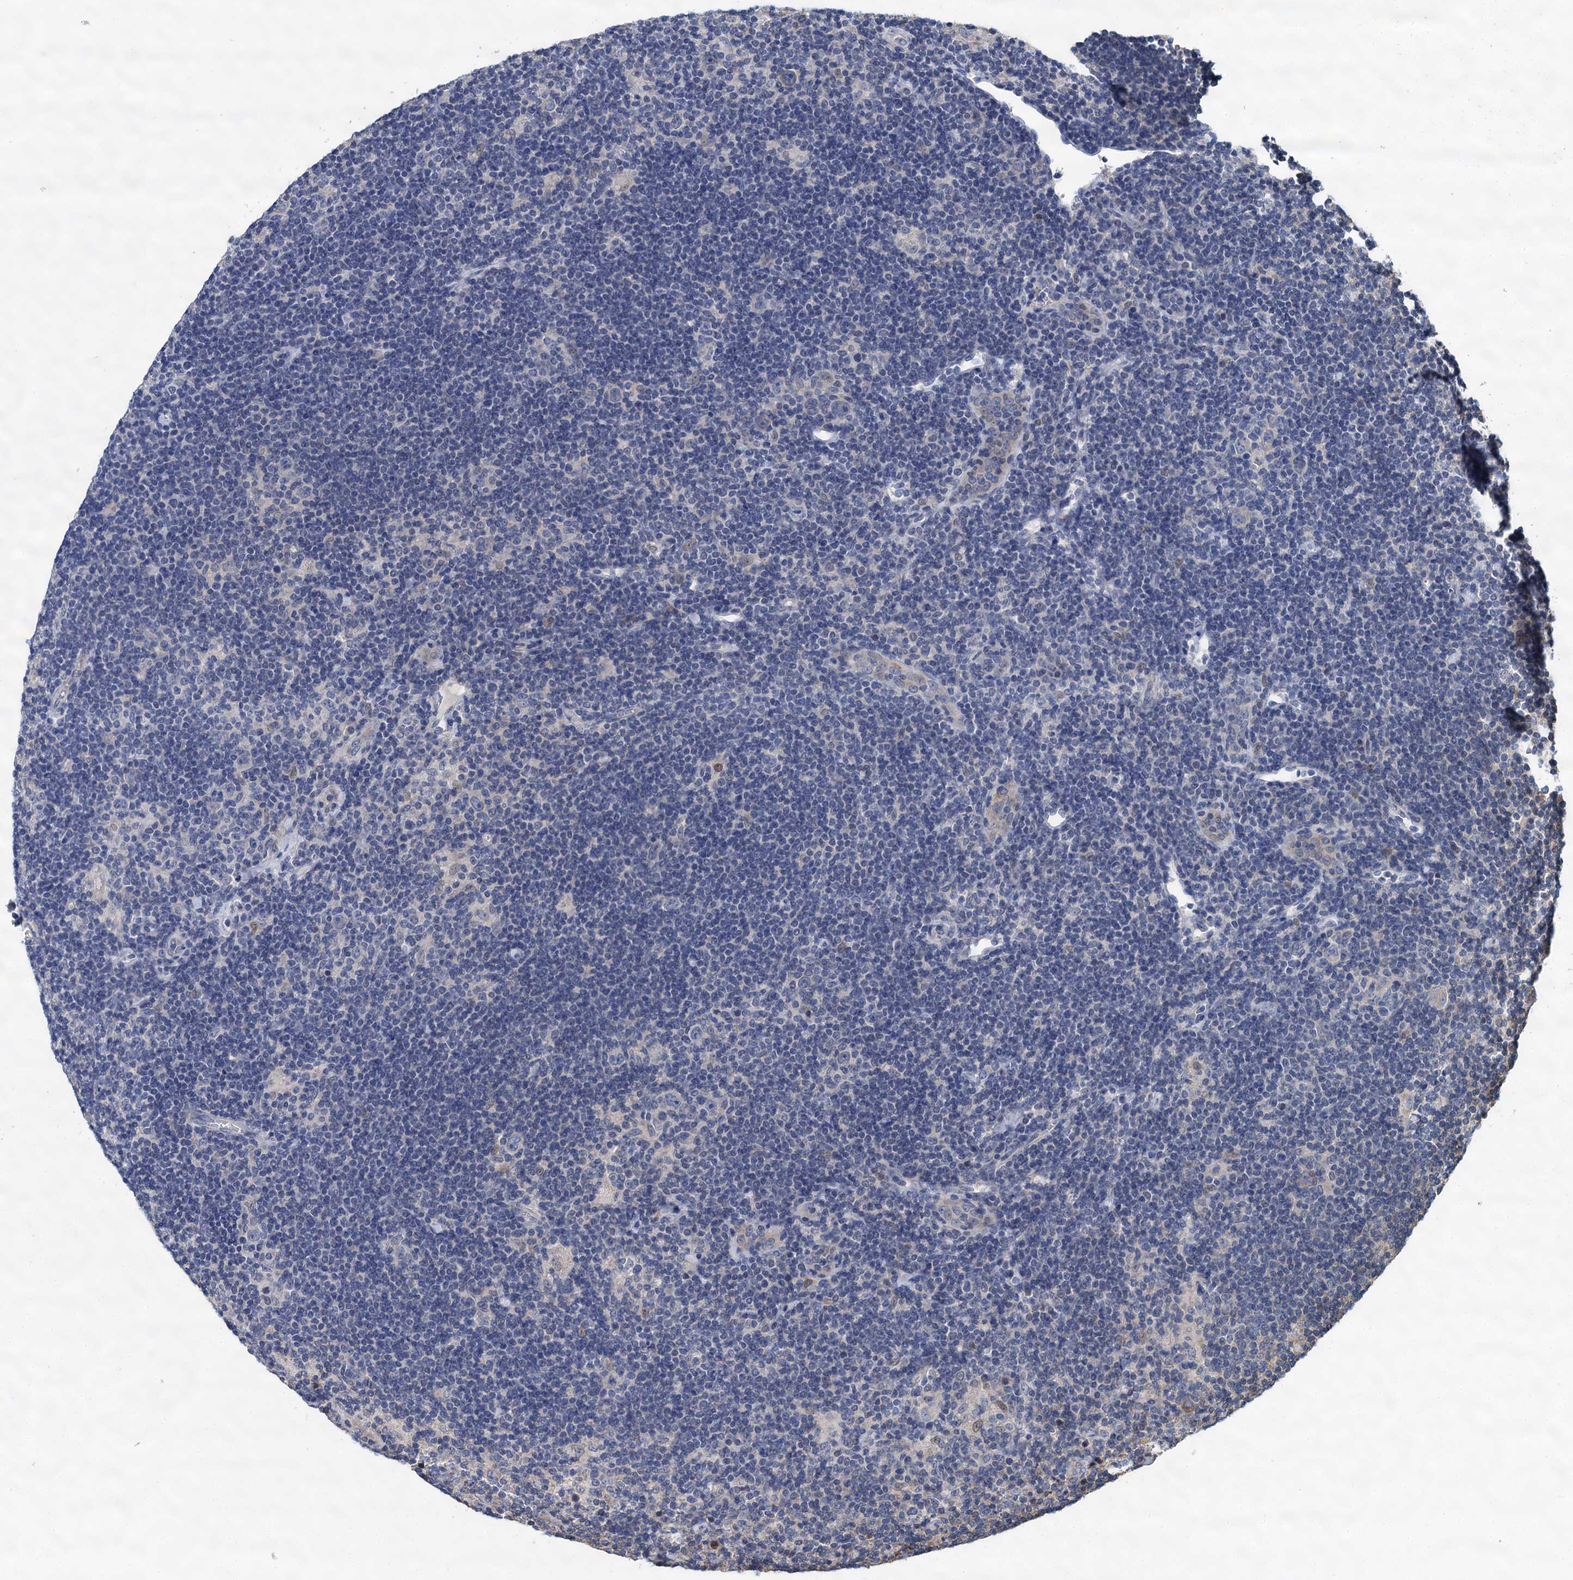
{"staining": {"intensity": "negative", "quantity": "none", "location": "none"}, "tissue": "lymphoma", "cell_type": "Tumor cells", "image_type": "cancer", "snomed": [{"axis": "morphology", "description": "Hodgkin's disease, NOS"}, {"axis": "topography", "description": "Lymph node"}], "caption": "Tumor cells show no significant protein staining in lymphoma.", "gene": "LINS1", "patient": {"sex": "female", "age": 57}}